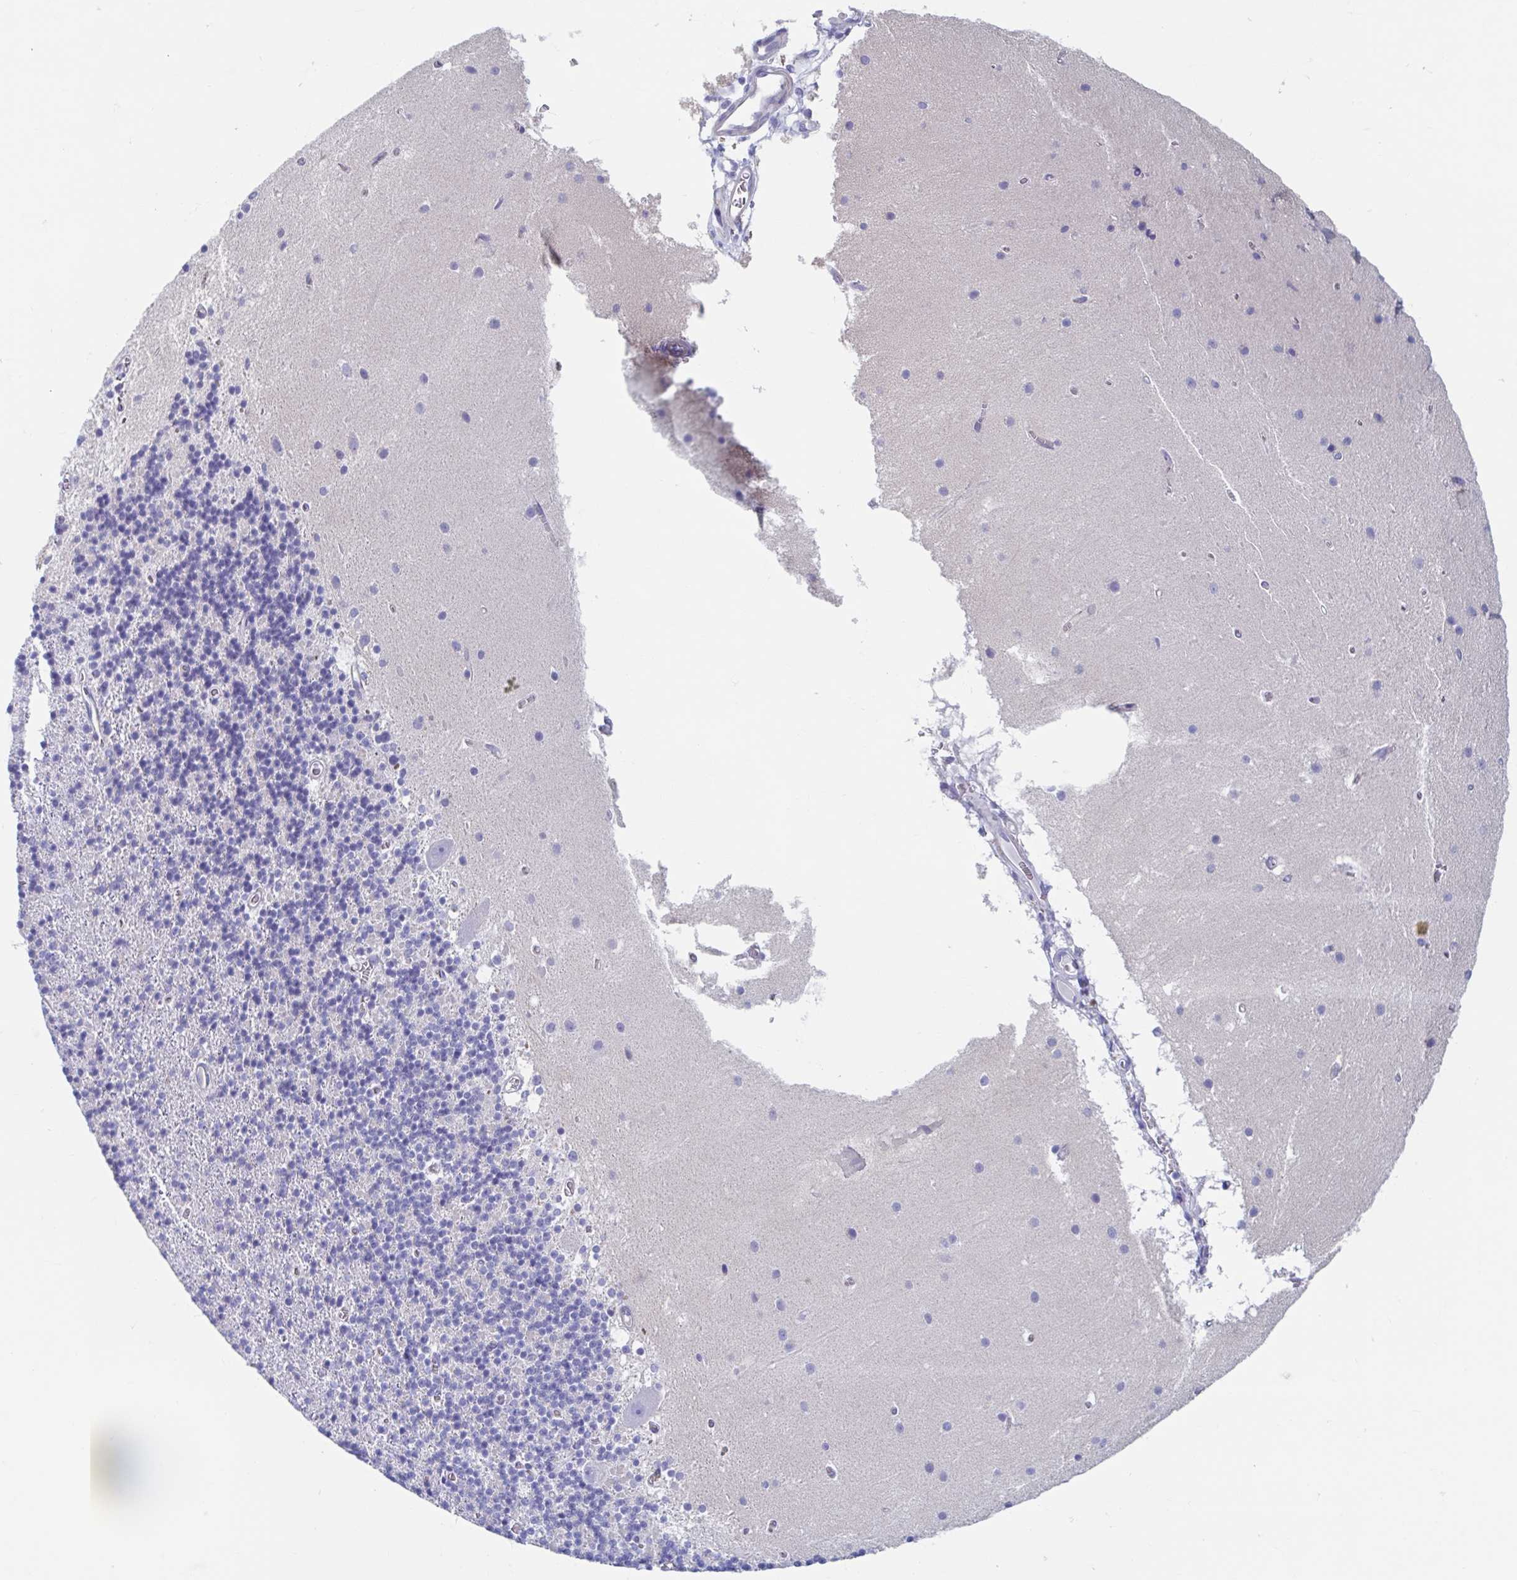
{"staining": {"intensity": "negative", "quantity": "none", "location": "none"}, "tissue": "cerebellum", "cell_type": "Cells in granular layer", "image_type": "normal", "snomed": [{"axis": "morphology", "description": "Normal tissue, NOS"}, {"axis": "topography", "description": "Cerebellum"}], "caption": "Cells in granular layer show no significant positivity in normal cerebellum.", "gene": "SHCBP1L", "patient": {"sex": "male", "age": 70}}